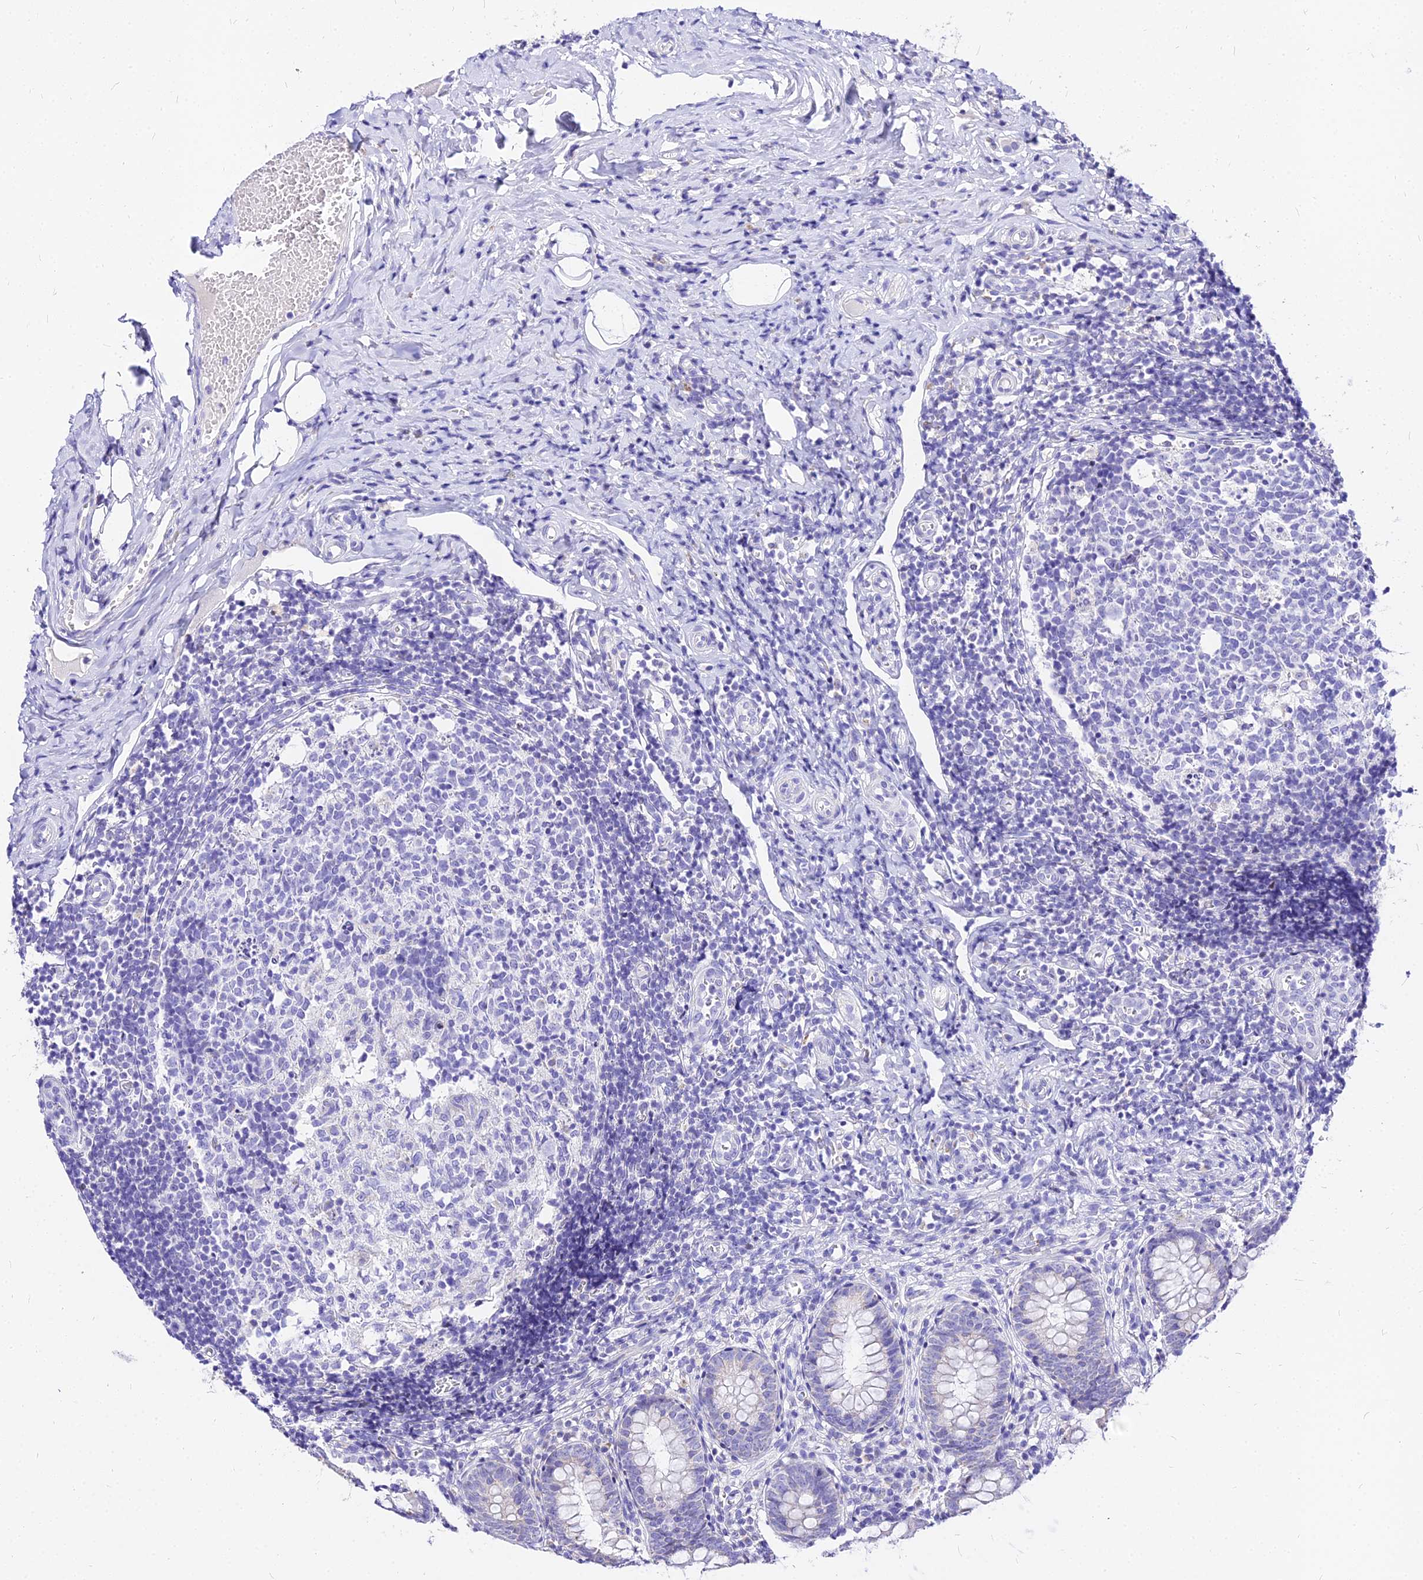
{"staining": {"intensity": "negative", "quantity": "none", "location": "none"}, "tissue": "appendix", "cell_type": "Glandular cells", "image_type": "normal", "snomed": [{"axis": "morphology", "description": "Normal tissue, NOS"}, {"axis": "topography", "description": "Appendix"}], "caption": "A high-resolution image shows immunohistochemistry (IHC) staining of normal appendix, which exhibits no significant staining in glandular cells. The staining is performed using DAB brown chromogen with nuclei counter-stained in using hematoxylin.", "gene": "CARD18", "patient": {"sex": "male", "age": 8}}